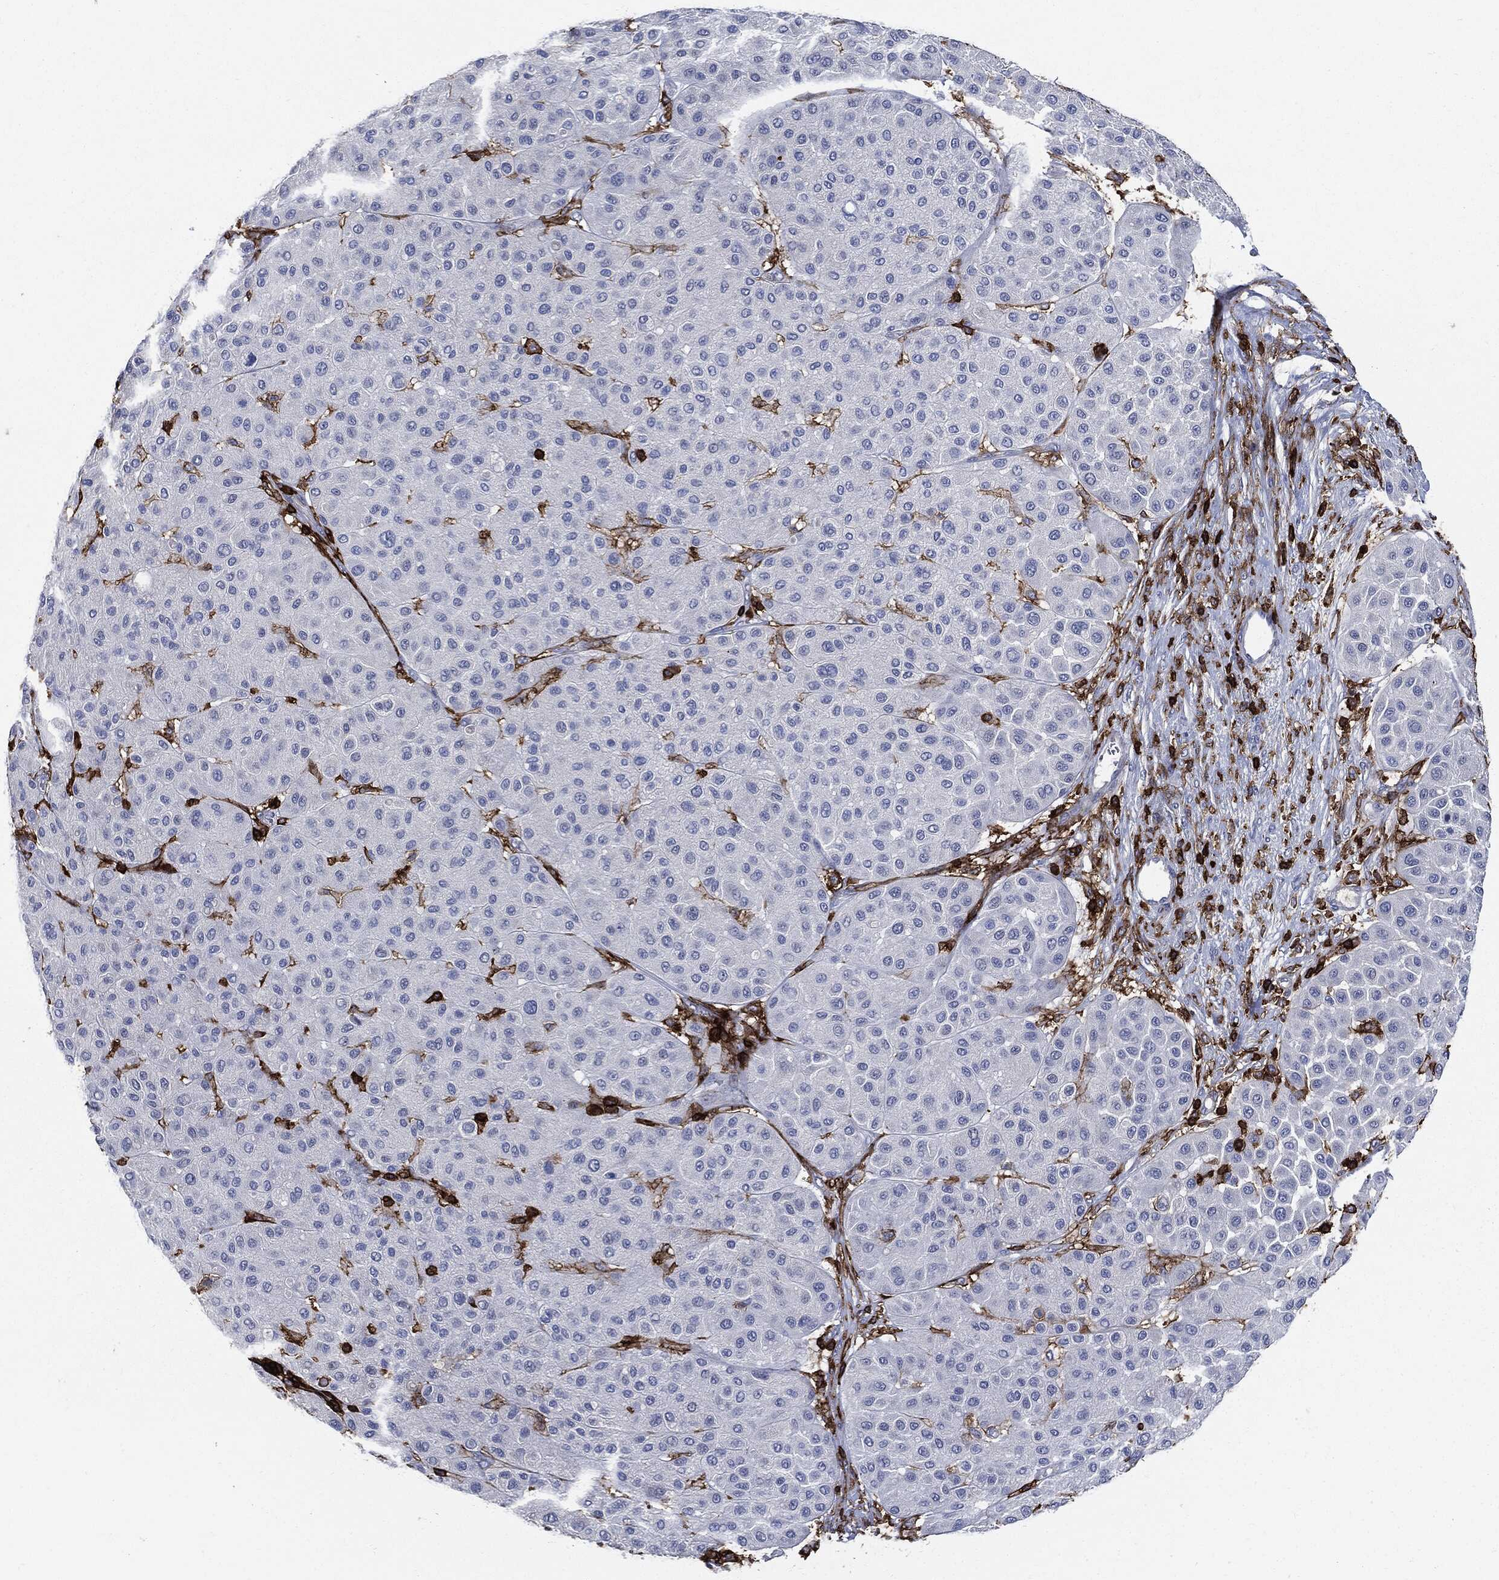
{"staining": {"intensity": "negative", "quantity": "none", "location": "none"}, "tissue": "melanoma", "cell_type": "Tumor cells", "image_type": "cancer", "snomed": [{"axis": "morphology", "description": "Malignant melanoma, Metastatic site"}, {"axis": "topography", "description": "Smooth muscle"}], "caption": "An IHC photomicrograph of malignant melanoma (metastatic site) is shown. There is no staining in tumor cells of malignant melanoma (metastatic site). (DAB (3,3'-diaminobenzidine) immunohistochemistry (IHC) with hematoxylin counter stain).", "gene": "PTPRC", "patient": {"sex": "male", "age": 41}}